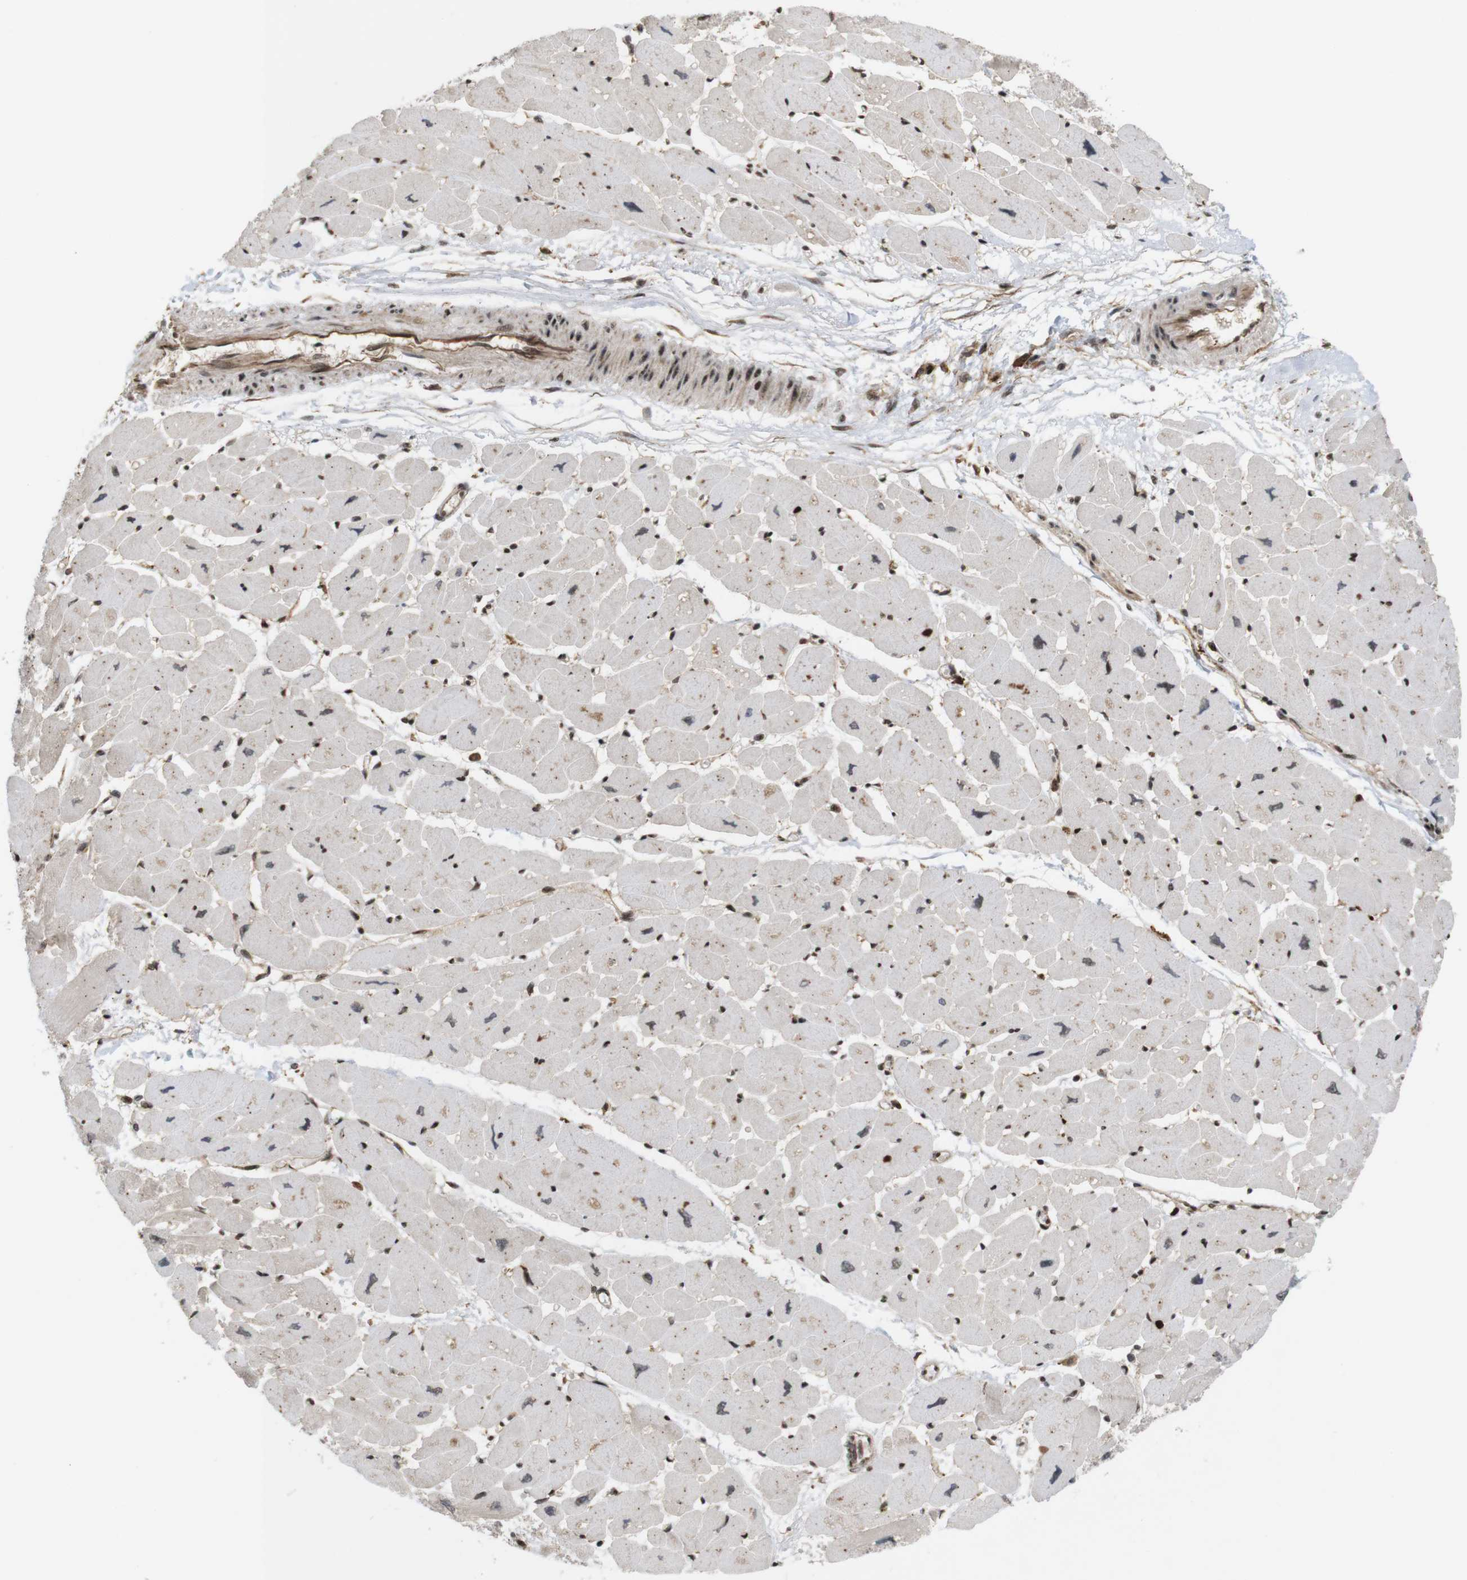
{"staining": {"intensity": "moderate", "quantity": ">75%", "location": "cytoplasmic/membranous,nuclear"}, "tissue": "heart muscle", "cell_type": "Cardiomyocytes", "image_type": "normal", "snomed": [{"axis": "morphology", "description": "Normal tissue, NOS"}, {"axis": "topography", "description": "Heart"}], "caption": "Immunohistochemistry (IHC) (DAB) staining of normal human heart muscle shows moderate cytoplasmic/membranous,nuclear protein staining in about >75% of cardiomyocytes.", "gene": "SP2", "patient": {"sex": "female", "age": 54}}